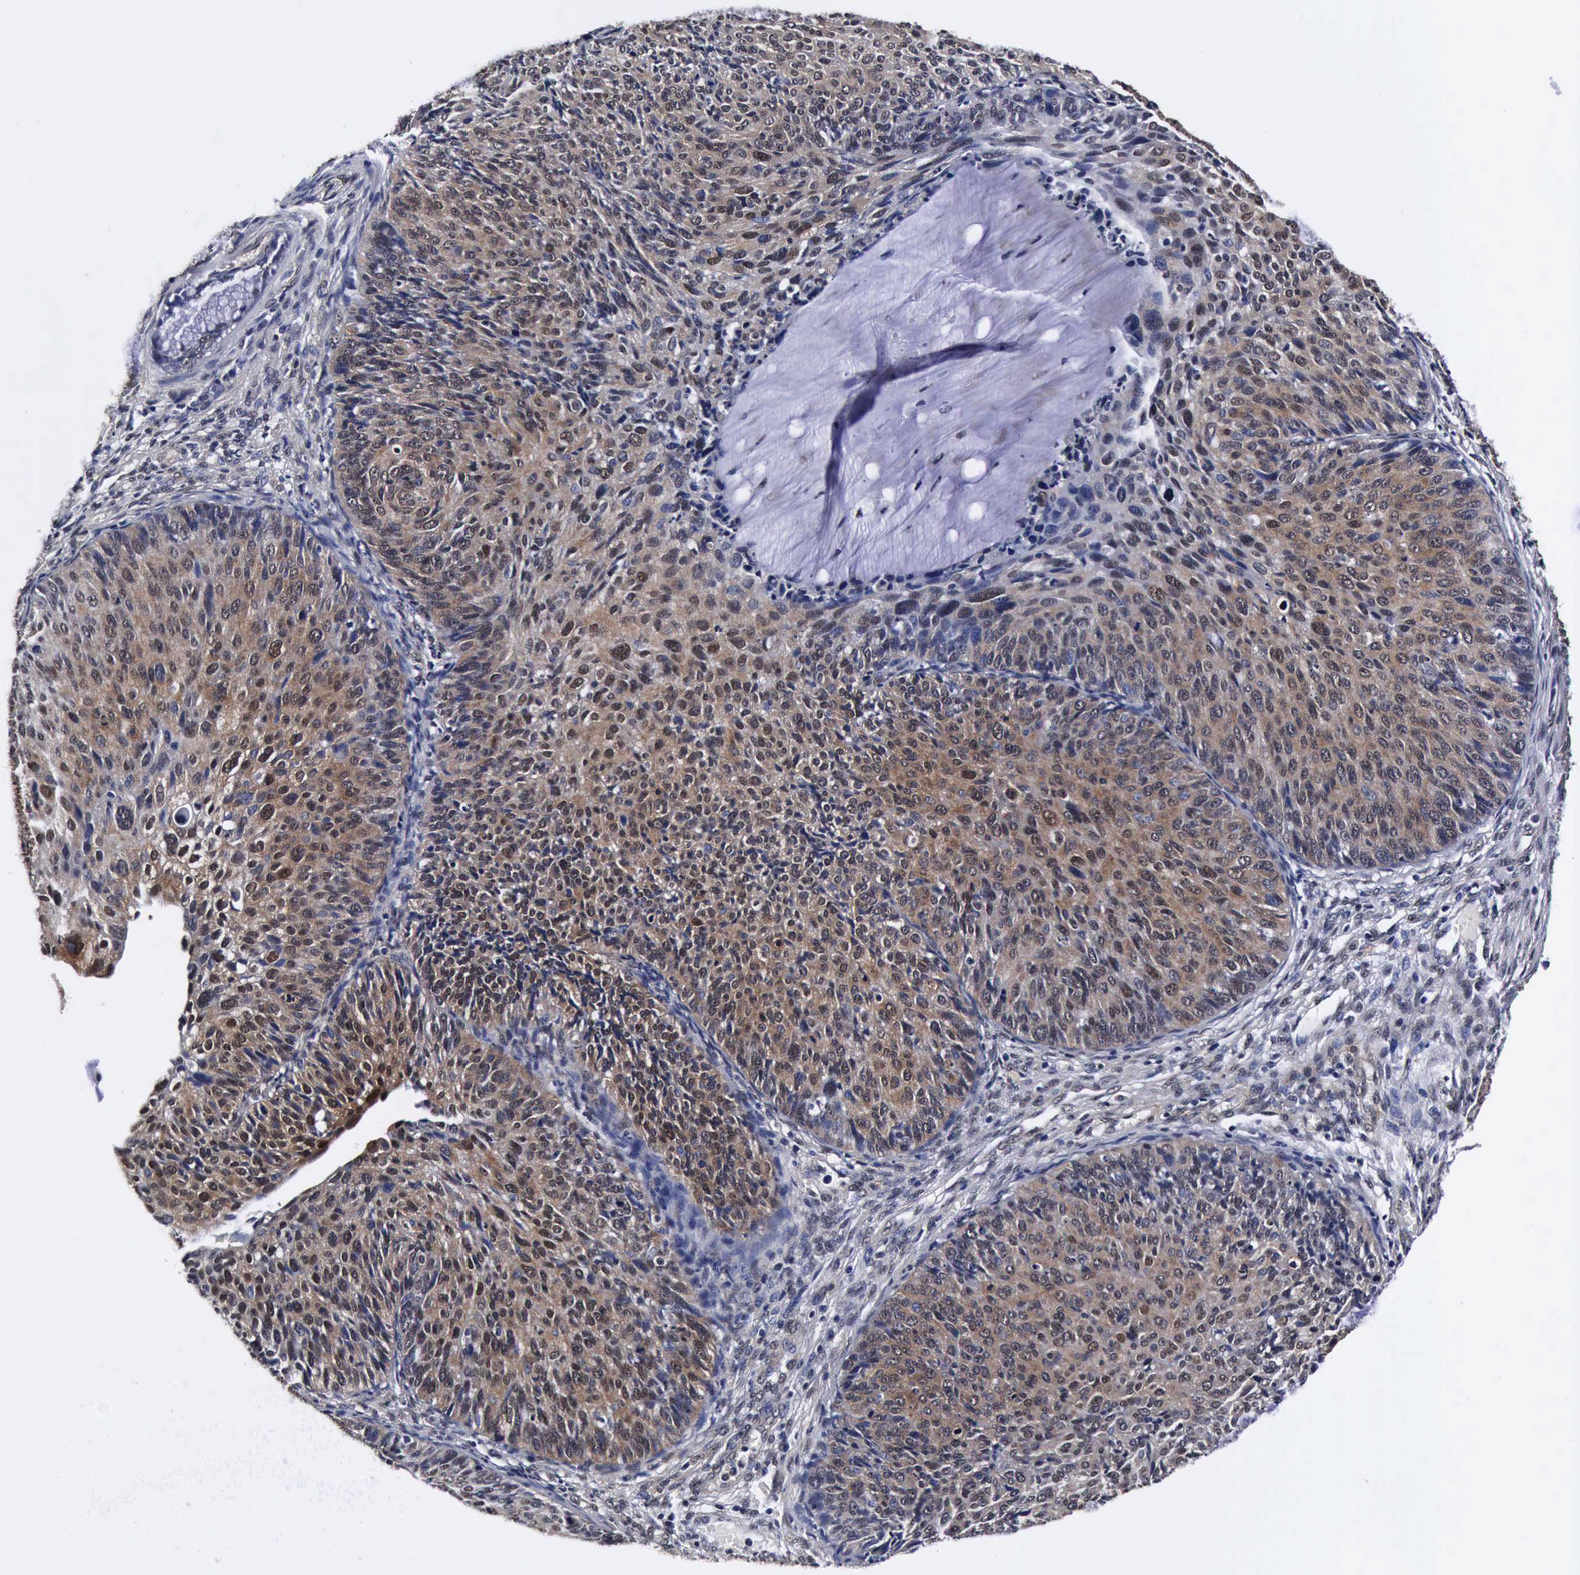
{"staining": {"intensity": "weak", "quantity": ">75%", "location": "cytoplasmic/membranous,nuclear"}, "tissue": "cervical cancer", "cell_type": "Tumor cells", "image_type": "cancer", "snomed": [{"axis": "morphology", "description": "Squamous cell carcinoma, NOS"}, {"axis": "topography", "description": "Cervix"}], "caption": "Immunohistochemistry (IHC) micrograph of cervical cancer stained for a protein (brown), which demonstrates low levels of weak cytoplasmic/membranous and nuclear positivity in approximately >75% of tumor cells.", "gene": "UBC", "patient": {"sex": "female", "age": 36}}